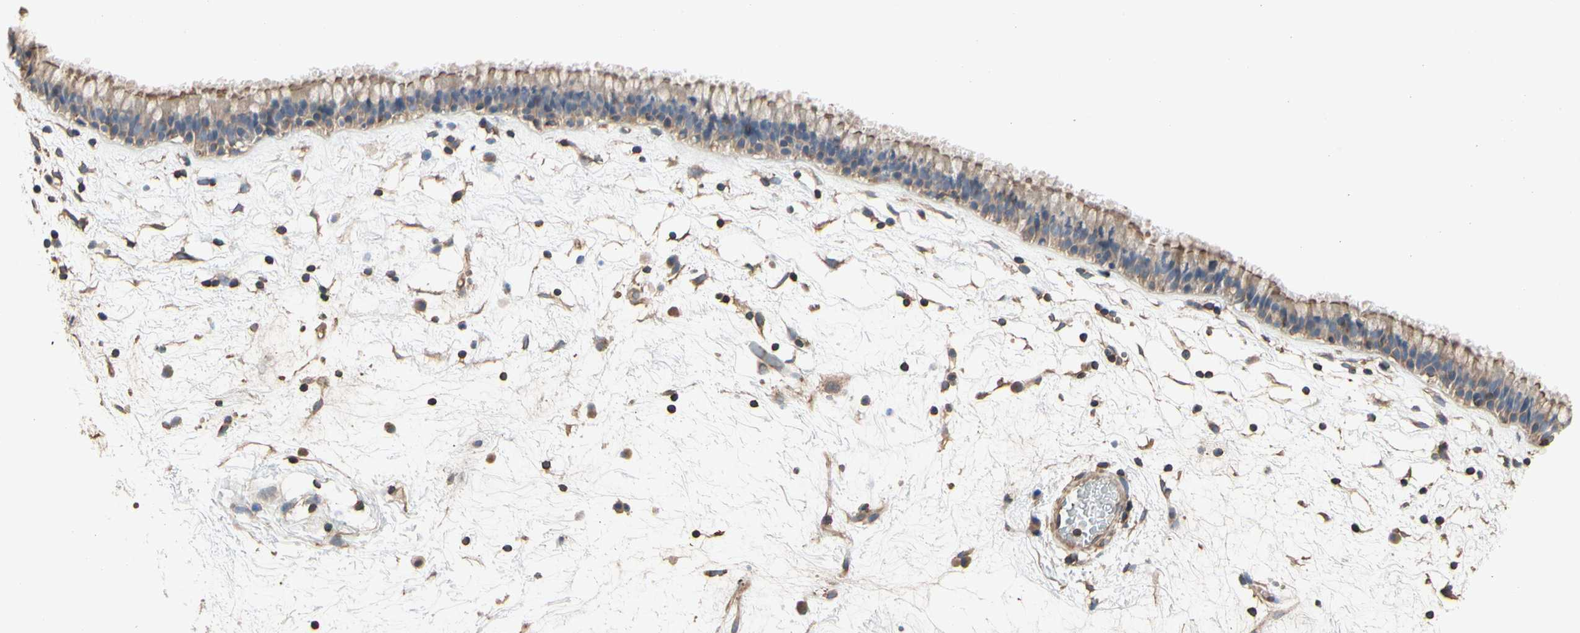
{"staining": {"intensity": "moderate", "quantity": ">75%", "location": "cytoplasmic/membranous"}, "tissue": "nasopharynx", "cell_type": "Respiratory epithelial cells", "image_type": "normal", "snomed": [{"axis": "morphology", "description": "Normal tissue, NOS"}, {"axis": "morphology", "description": "Inflammation, NOS"}, {"axis": "topography", "description": "Nasopharynx"}], "caption": "This image reveals unremarkable nasopharynx stained with immunohistochemistry (IHC) to label a protein in brown. The cytoplasmic/membranous of respiratory epithelial cells show moderate positivity for the protein. Nuclei are counter-stained blue.", "gene": "PDZK1", "patient": {"sex": "male", "age": 48}}